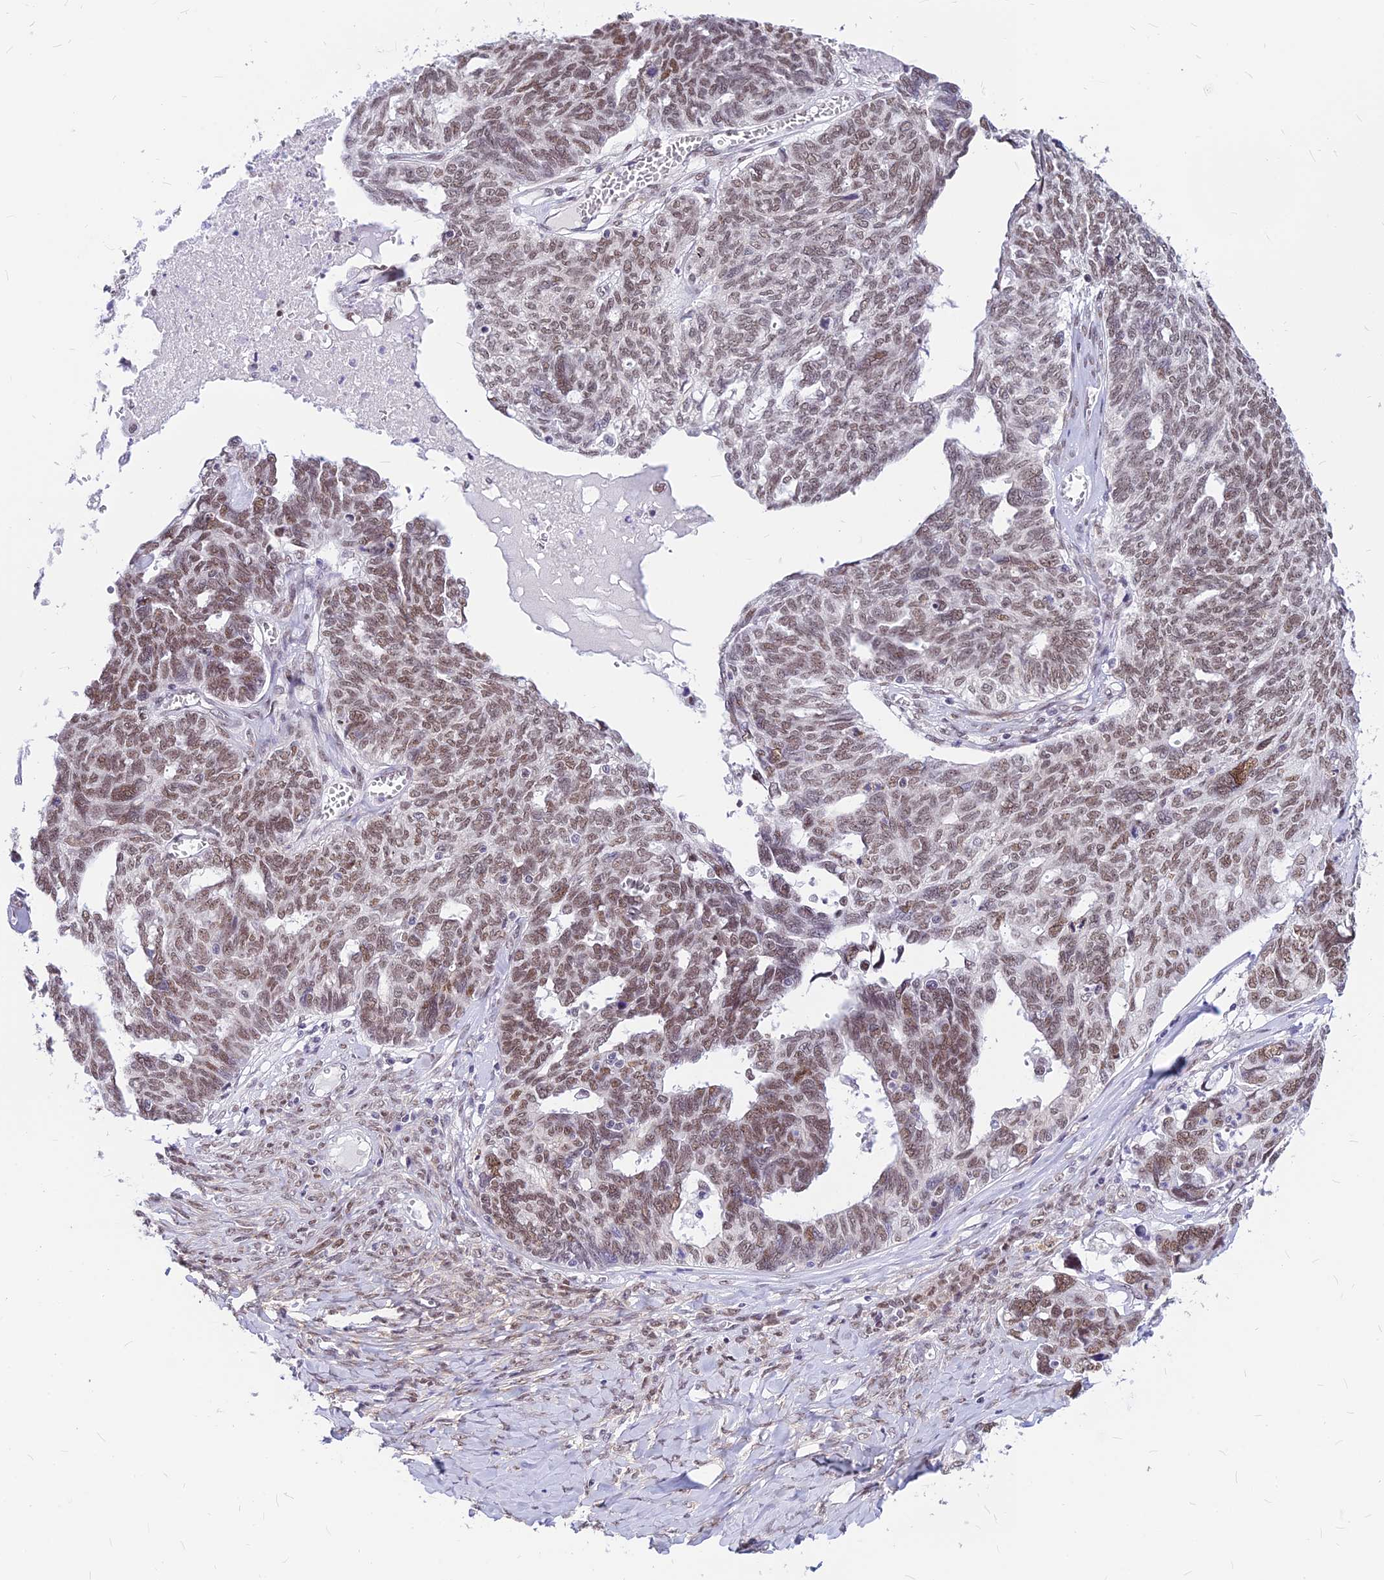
{"staining": {"intensity": "moderate", "quantity": ">75%", "location": "nuclear"}, "tissue": "ovarian cancer", "cell_type": "Tumor cells", "image_type": "cancer", "snomed": [{"axis": "morphology", "description": "Cystadenocarcinoma, serous, NOS"}, {"axis": "topography", "description": "Ovary"}], "caption": "An immunohistochemistry (IHC) histopathology image of tumor tissue is shown. Protein staining in brown highlights moderate nuclear positivity in ovarian cancer within tumor cells.", "gene": "KCTD13", "patient": {"sex": "female", "age": 79}}